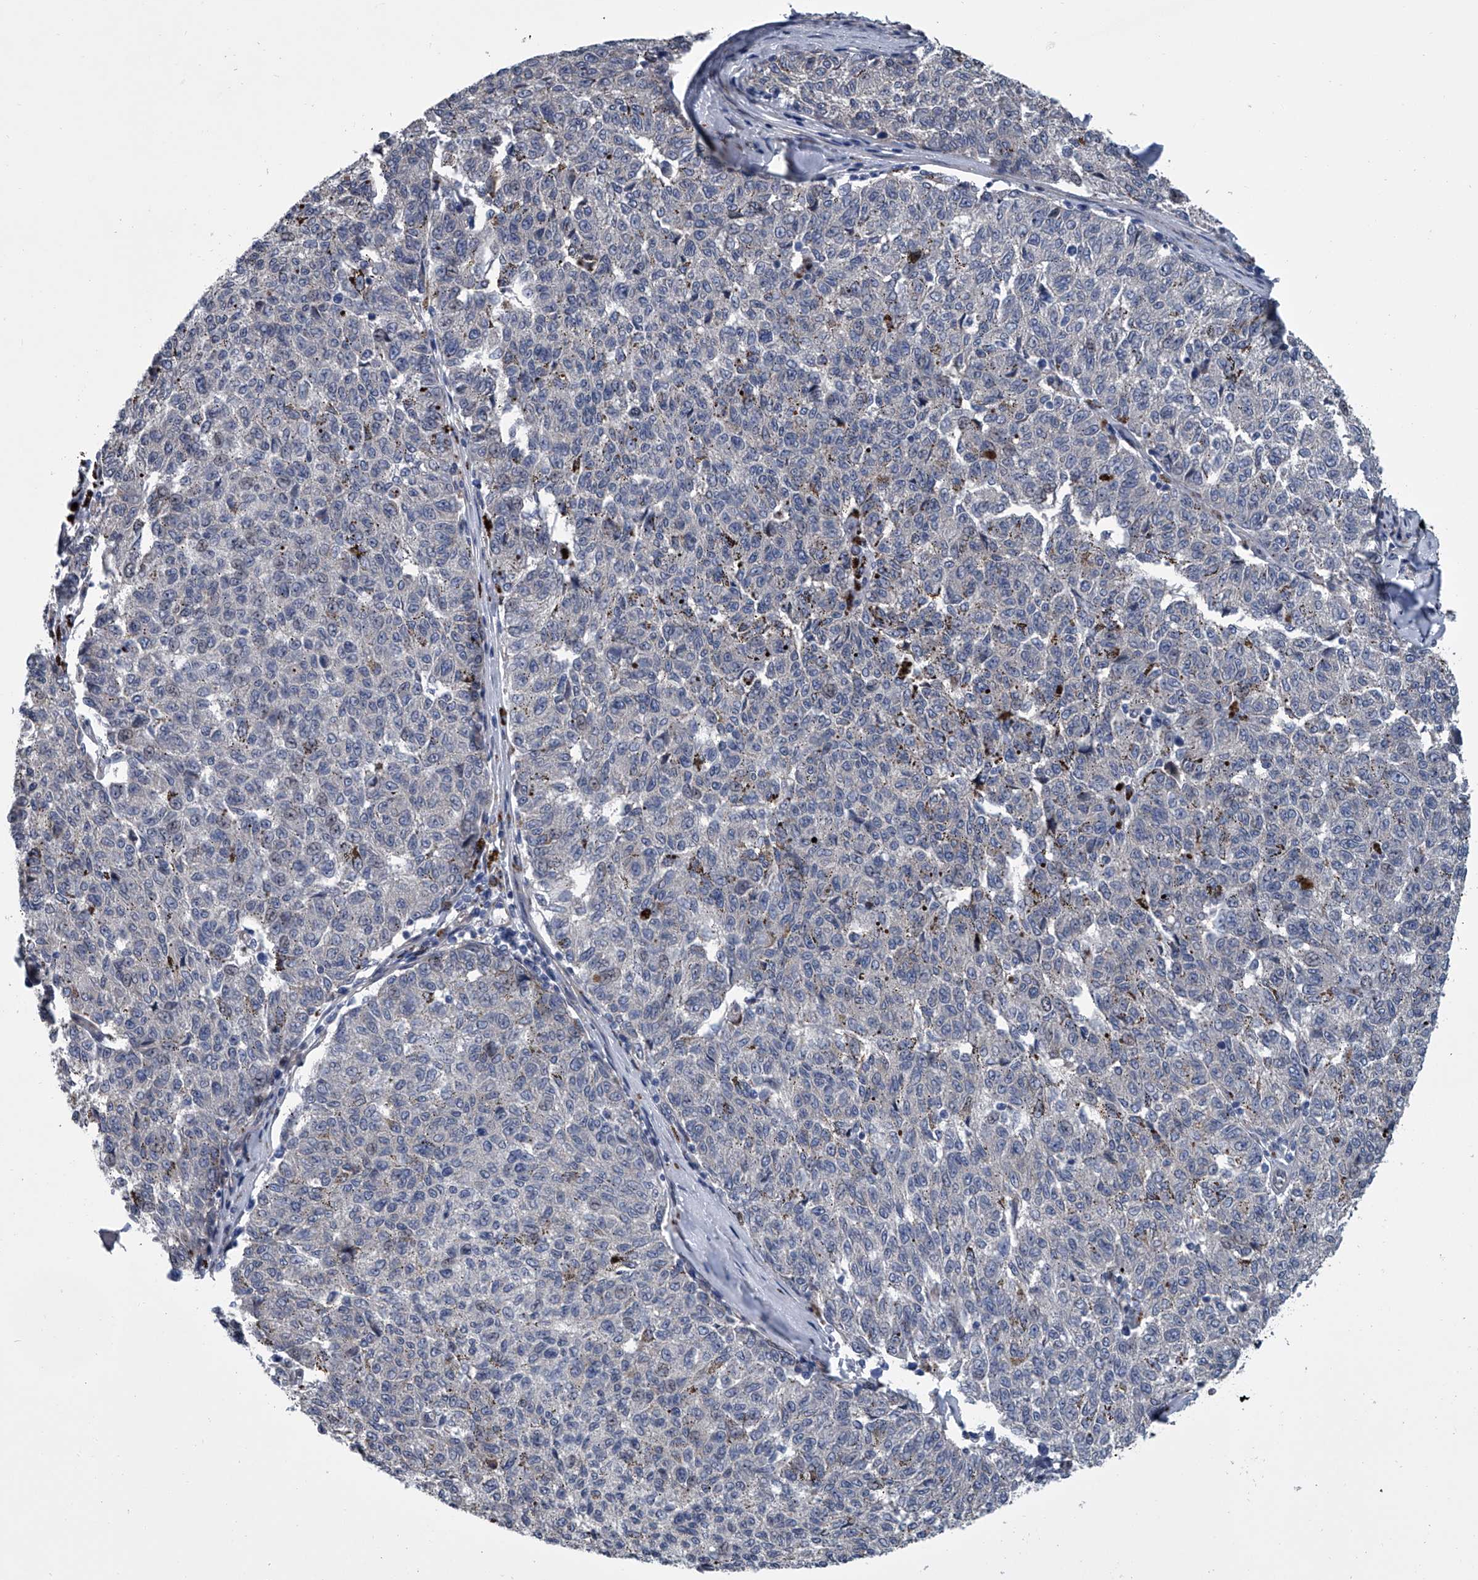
{"staining": {"intensity": "negative", "quantity": "none", "location": "none"}, "tissue": "melanoma", "cell_type": "Tumor cells", "image_type": "cancer", "snomed": [{"axis": "morphology", "description": "Malignant melanoma, NOS"}, {"axis": "topography", "description": "Skin"}], "caption": "The photomicrograph shows no staining of tumor cells in melanoma. The staining was performed using DAB (3,3'-diaminobenzidine) to visualize the protein expression in brown, while the nuclei were stained in blue with hematoxylin (Magnification: 20x).", "gene": "ABCG1", "patient": {"sex": "female", "age": 72}}